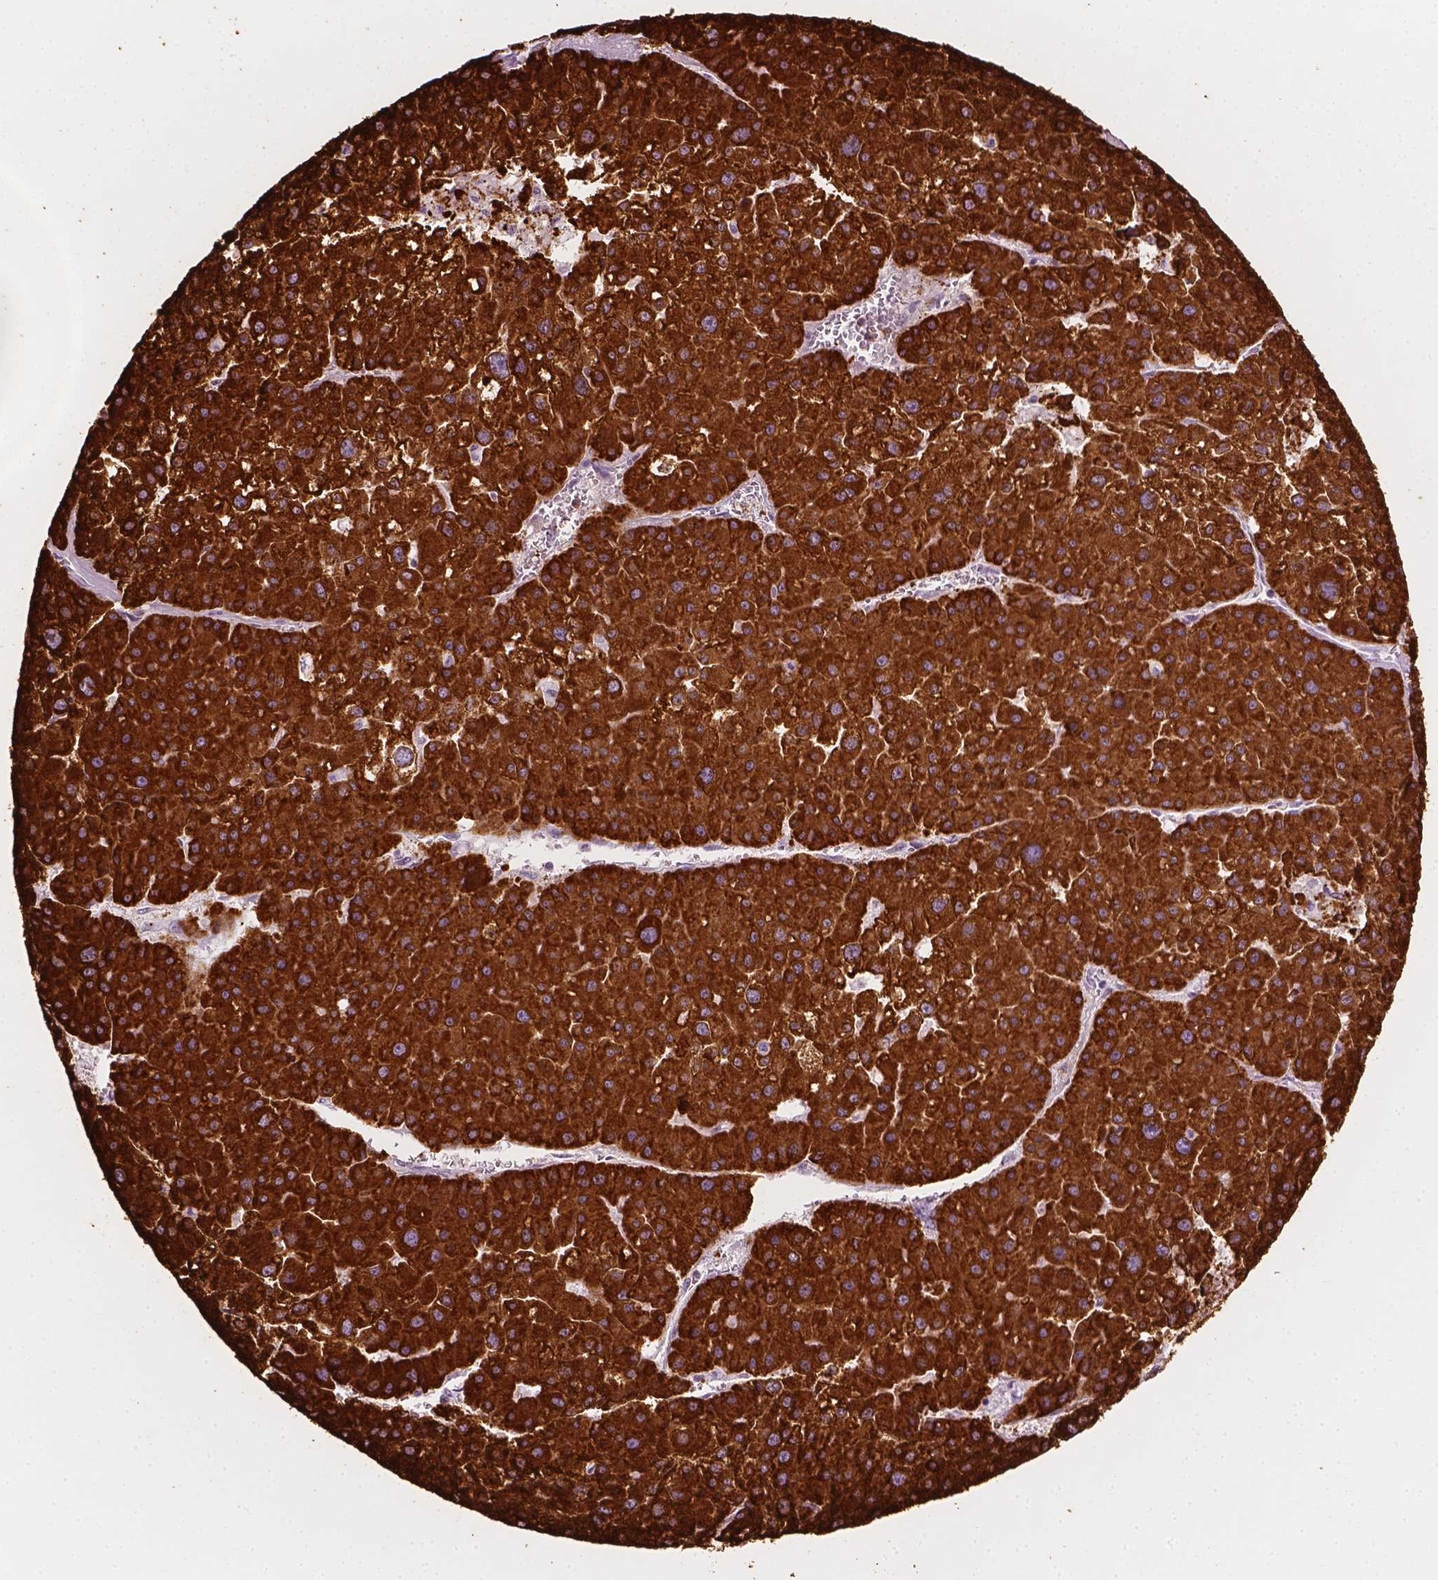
{"staining": {"intensity": "strong", "quantity": ">75%", "location": "cytoplasmic/membranous"}, "tissue": "liver cancer", "cell_type": "Tumor cells", "image_type": "cancer", "snomed": [{"axis": "morphology", "description": "Carcinoma, Hepatocellular, NOS"}, {"axis": "topography", "description": "Liver"}], "caption": "Strong cytoplasmic/membranous protein staining is present in approximately >75% of tumor cells in liver hepatocellular carcinoma.", "gene": "CES1", "patient": {"sex": "male", "age": 73}}